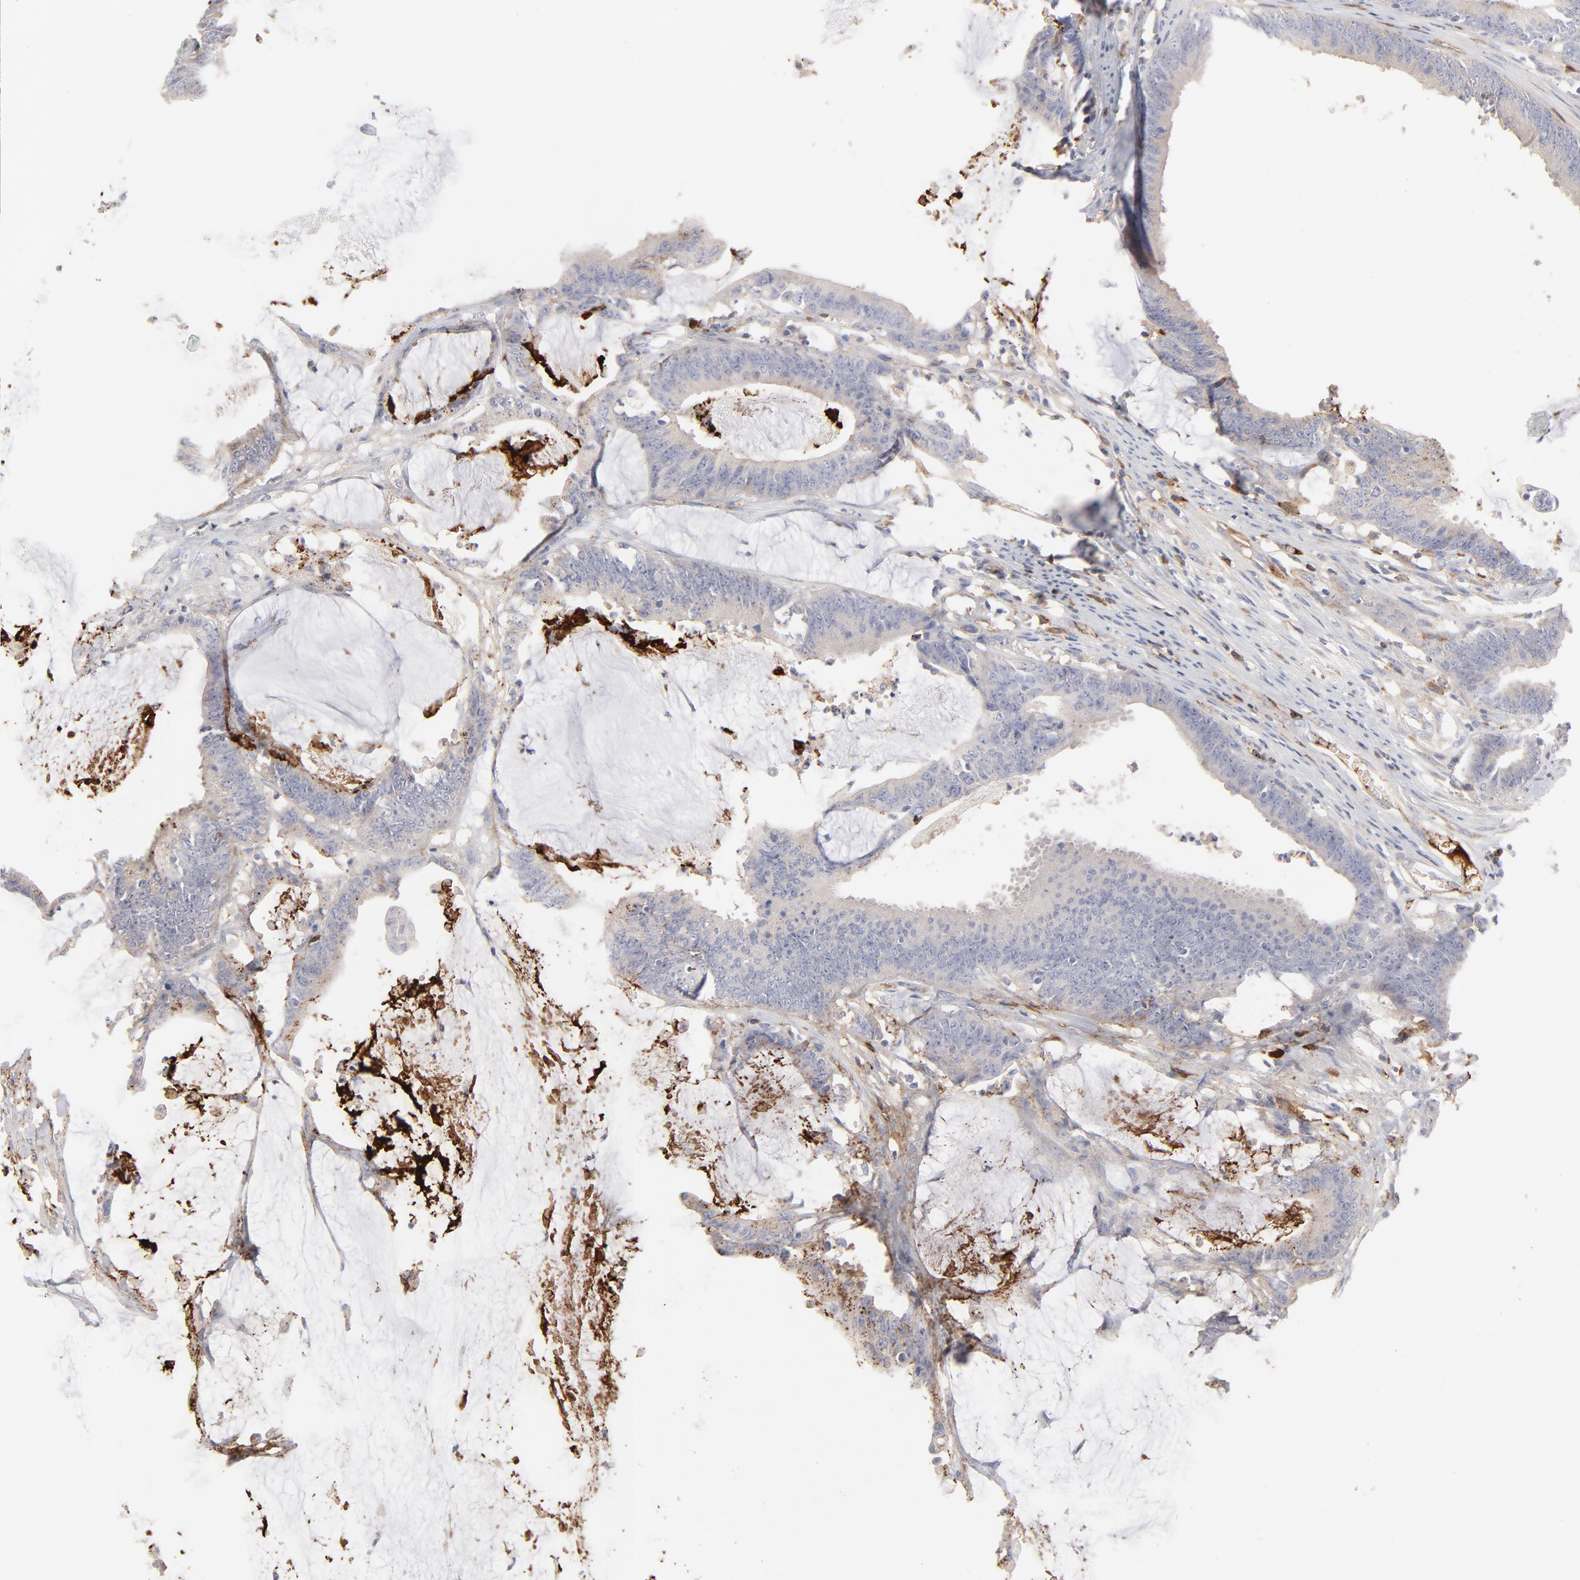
{"staining": {"intensity": "weak", "quantity": ">75%", "location": "cytoplasmic/membranous"}, "tissue": "colorectal cancer", "cell_type": "Tumor cells", "image_type": "cancer", "snomed": [{"axis": "morphology", "description": "Adenocarcinoma, NOS"}, {"axis": "topography", "description": "Rectum"}], "caption": "There is low levels of weak cytoplasmic/membranous expression in tumor cells of colorectal adenocarcinoma, as demonstrated by immunohistochemical staining (brown color).", "gene": "CCR3", "patient": {"sex": "female", "age": 66}}